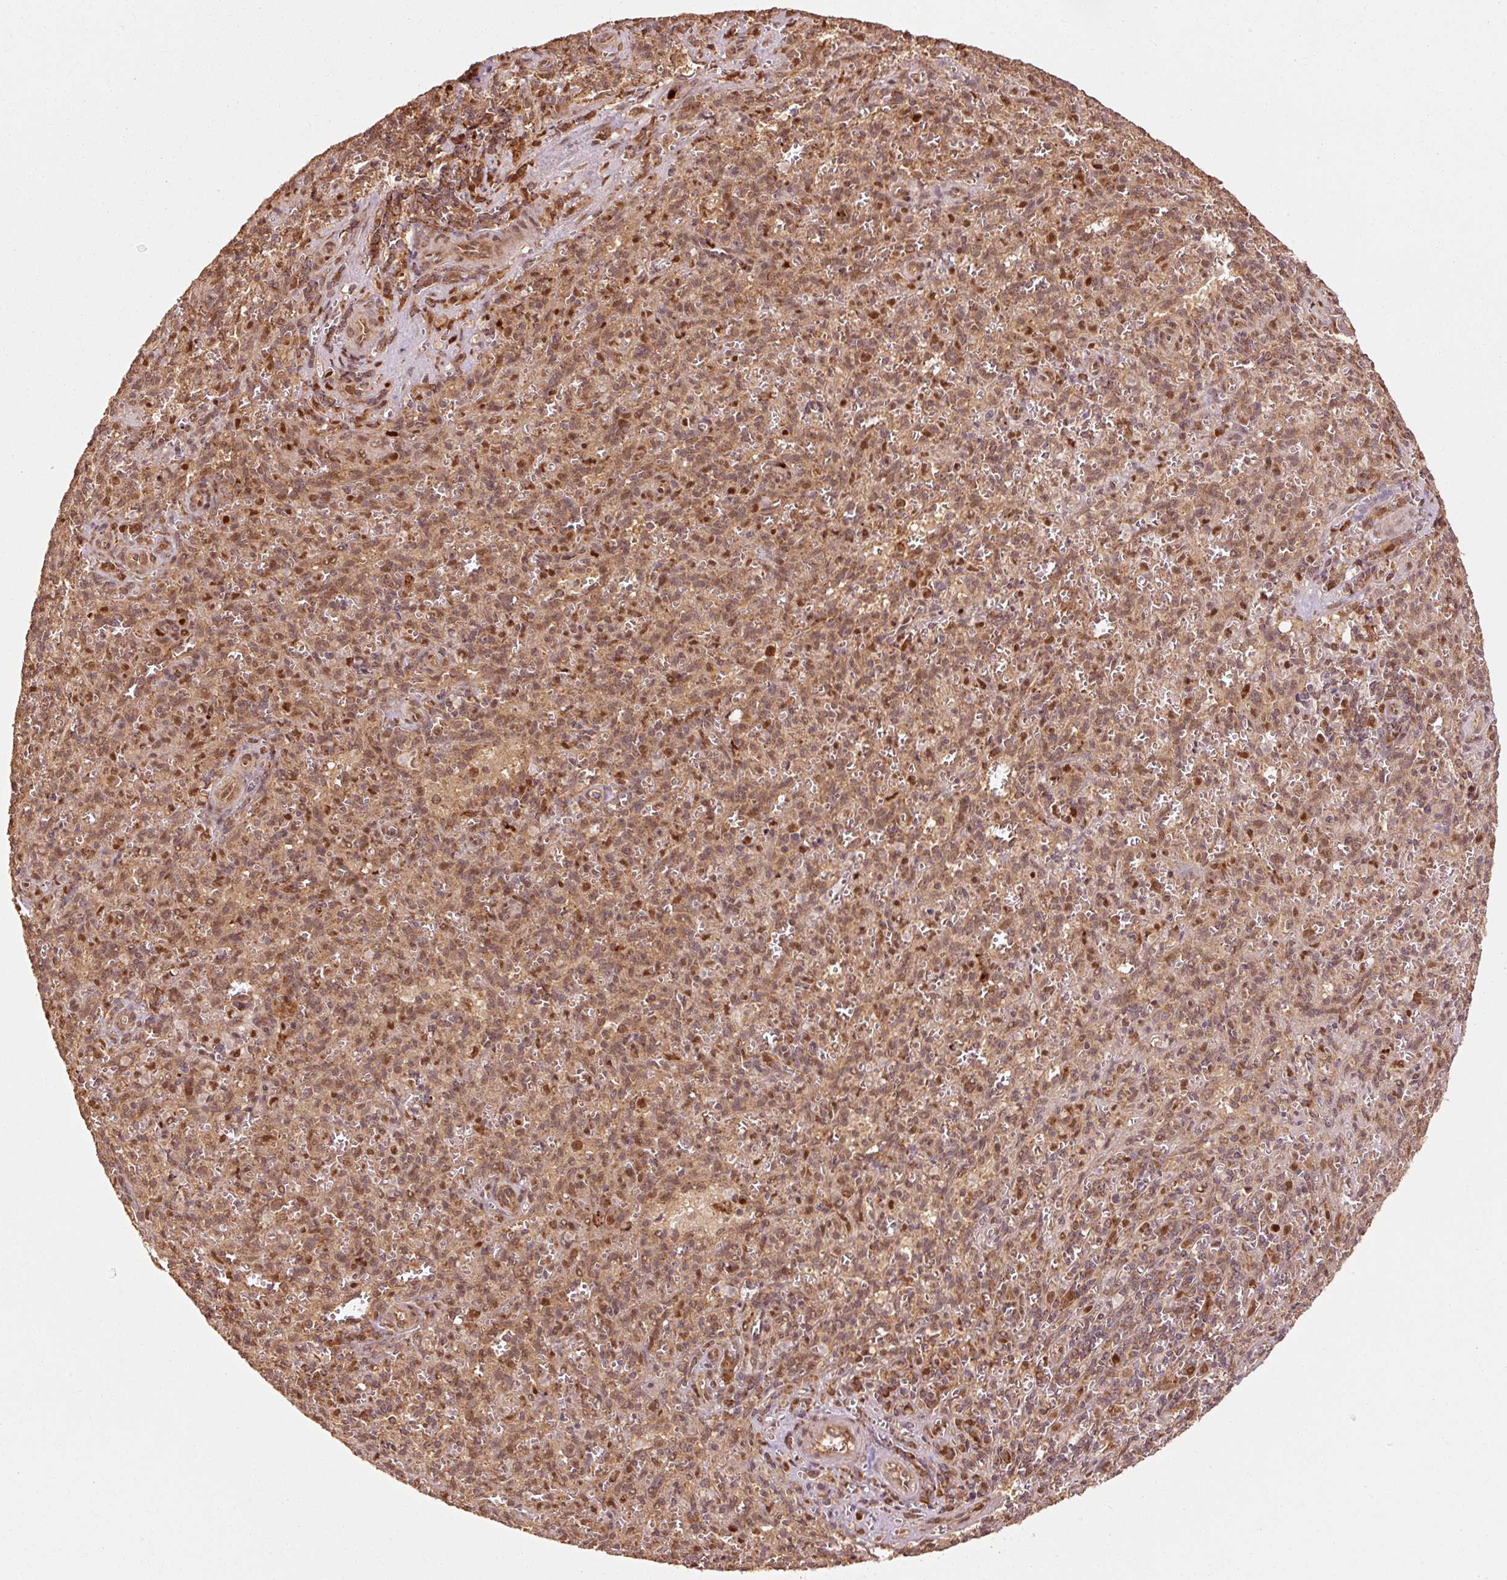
{"staining": {"intensity": "moderate", "quantity": ">75%", "location": "cytoplasmic/membranous"}, "tissue": "spleen", "cell_type": "Cells in red pulp", "image_type": "normal", "snomed": [{"axis": "morphology", "description": "Normal tissue, NOS"}, {"axis": "topography", "description": "Spleen"}], "caption": "Immunohistochemistry (IHC) of benign spleen demonstrates medium levels of moderate cytoplasmic/membranous positivity in about >75% of cells in red pulp. The staining is performed using DAB (3,3'-diaminobenzidine) brown chromogen to label protein expression. The nuclei are counter-stained blue using hematoxylin.", "gene": "MRPL16", "patient": {"sex": "female", "age": 26}}